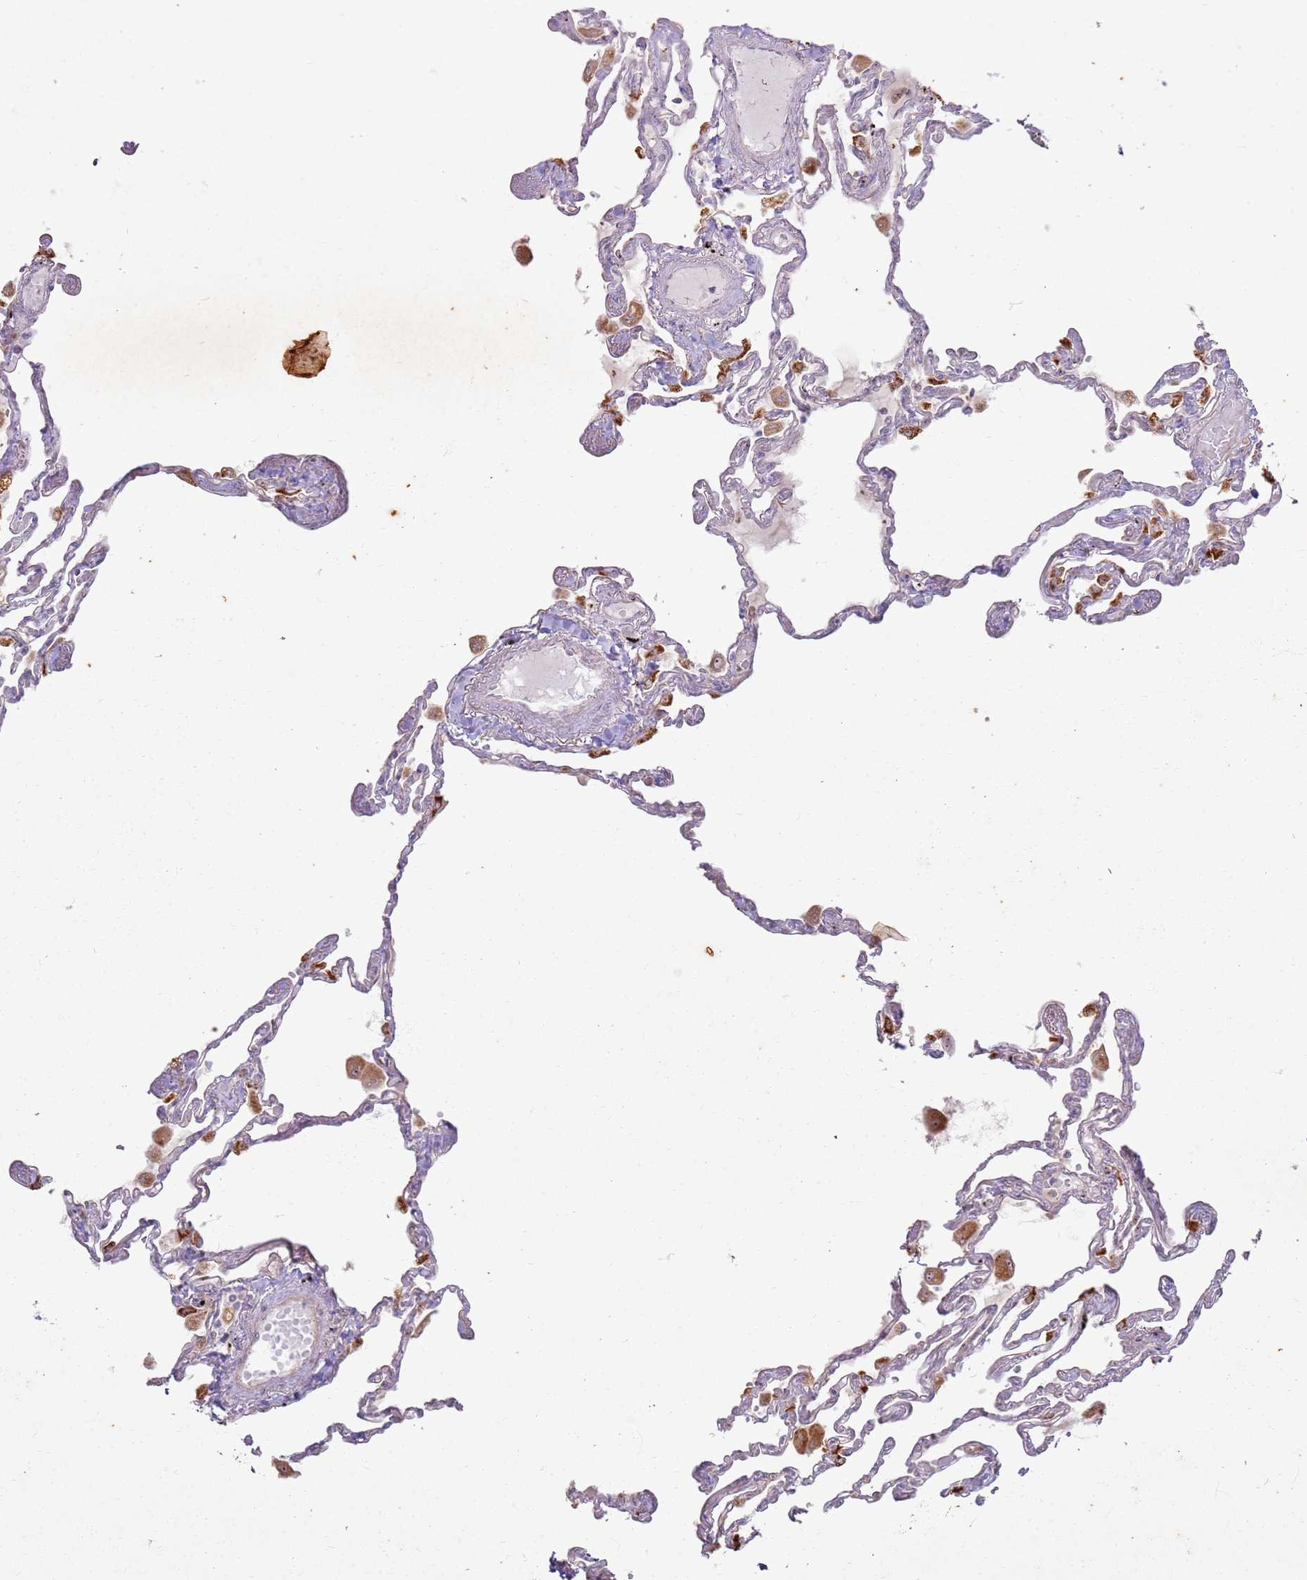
{"staining": {"intensity": "strong", "quantity": "25%-75%", "location": "cytoplasmic/membranous"}, "tissue": "lung", "cell_type": "Alveolar cells", "image_type": "normal", "snomed": [{"axis": "morphology", "description": "Normal tissue, NOS"}, {"axis": "topography", "description": "Lung"}], "caption": "Normal lung demonstrates strong cytoplasmic/membranous staining in approximately 25%-75% of alveolar cells (brown staining indicates protein expression, while blue staining denotes nuclei)..", "gene": "CNPY1", "patient": {"sex": "female", "age": 67}}